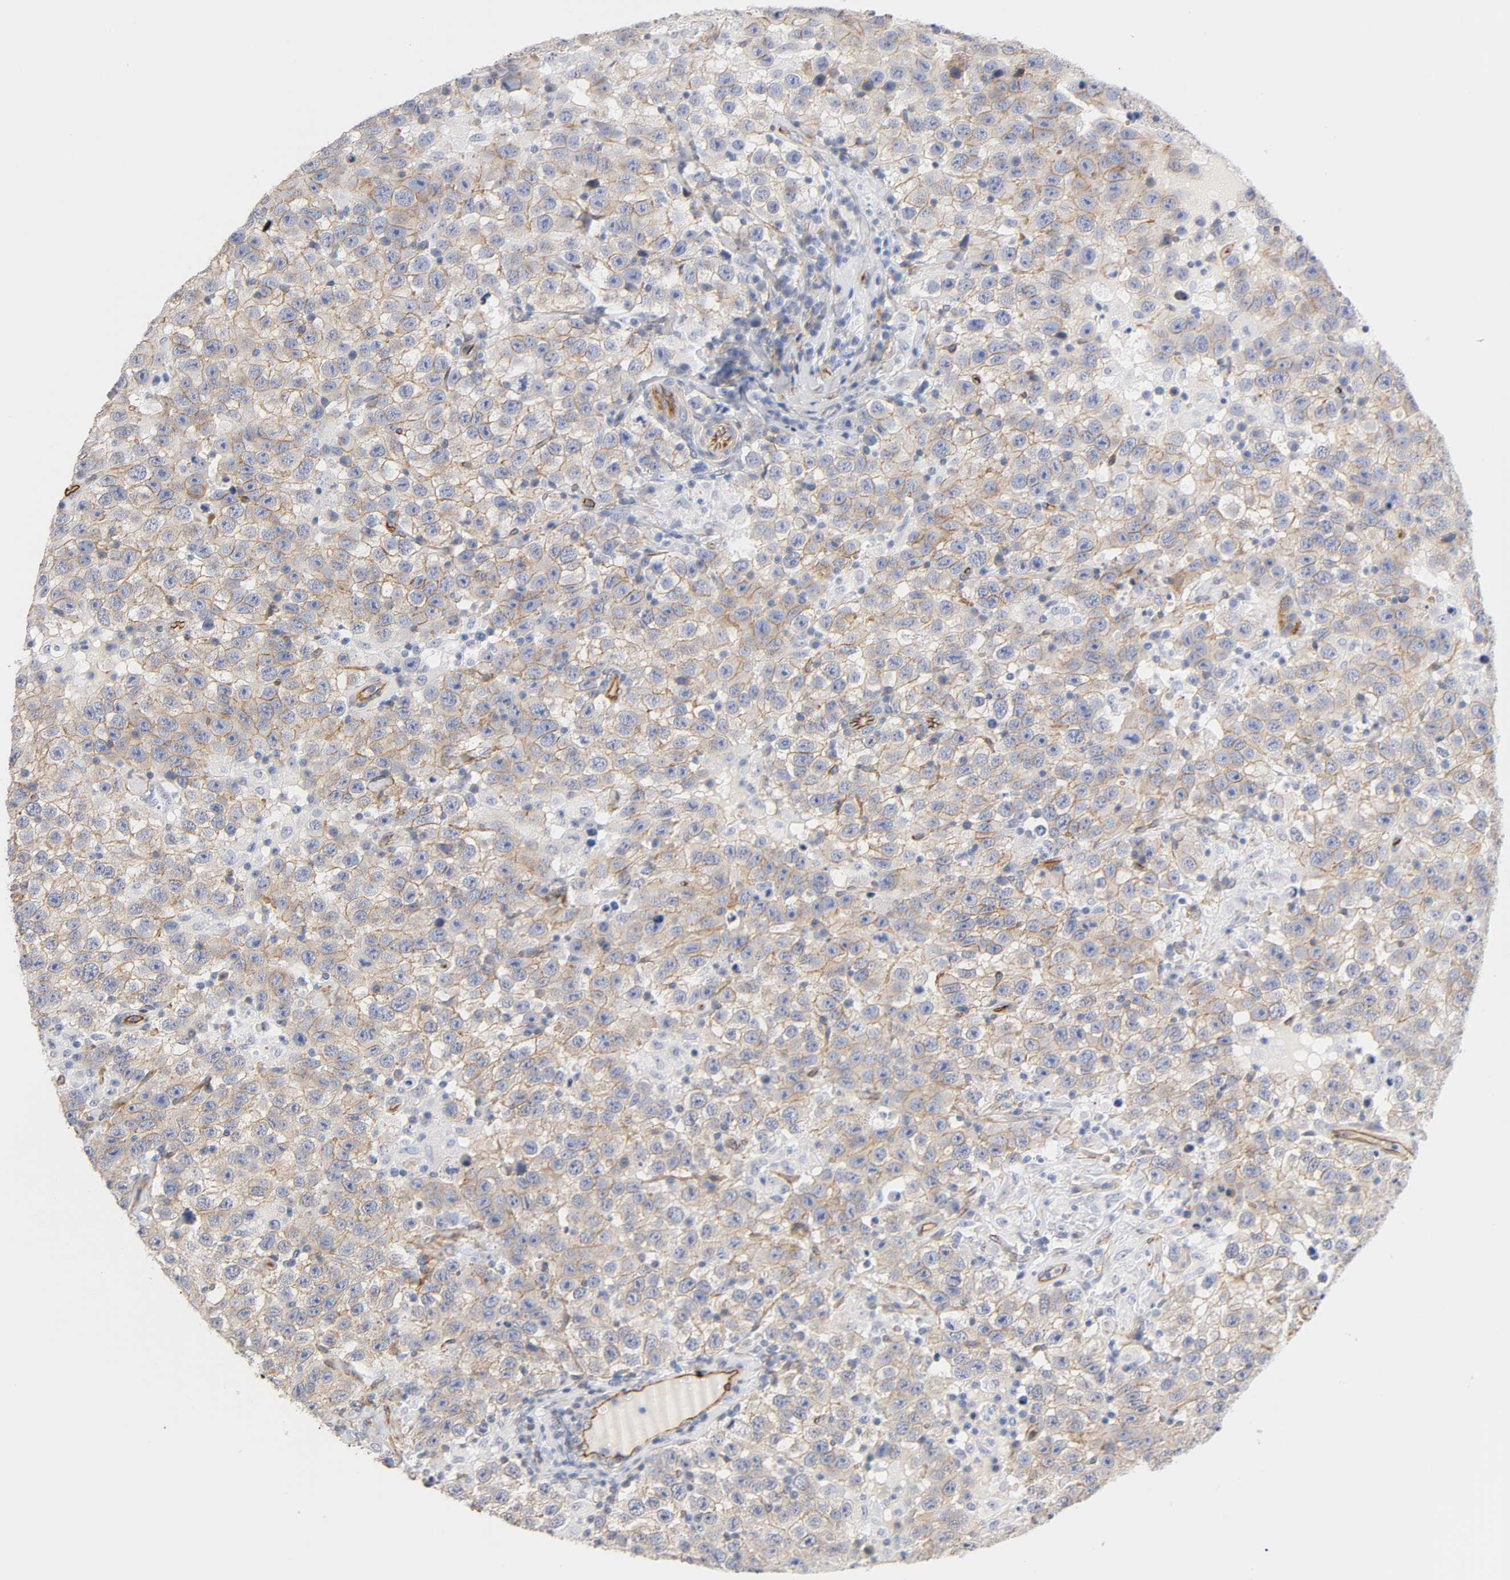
{"staining": {"intensity": "weak", "quantity": ">75%", "location": "cytoplasmic/membranous"}, "tissue": "testis cancer", "cell_type": "Tumor cells", "image_type": "cancer", "snomed": [{"axis": "morphology", "description": "Seminoma, NOS"}, {"axis": "topography", "description": "Testis"}], "caption": "High-power microscopy captured an immunohistochemistry (IHC) histopathology image of seminoma (testis), revealing weak cytoplasmic/membranous expression in about >75% of tumor cells.", "gene": "SPTAN1", "patient": {"sex": "male", "age": 41}}